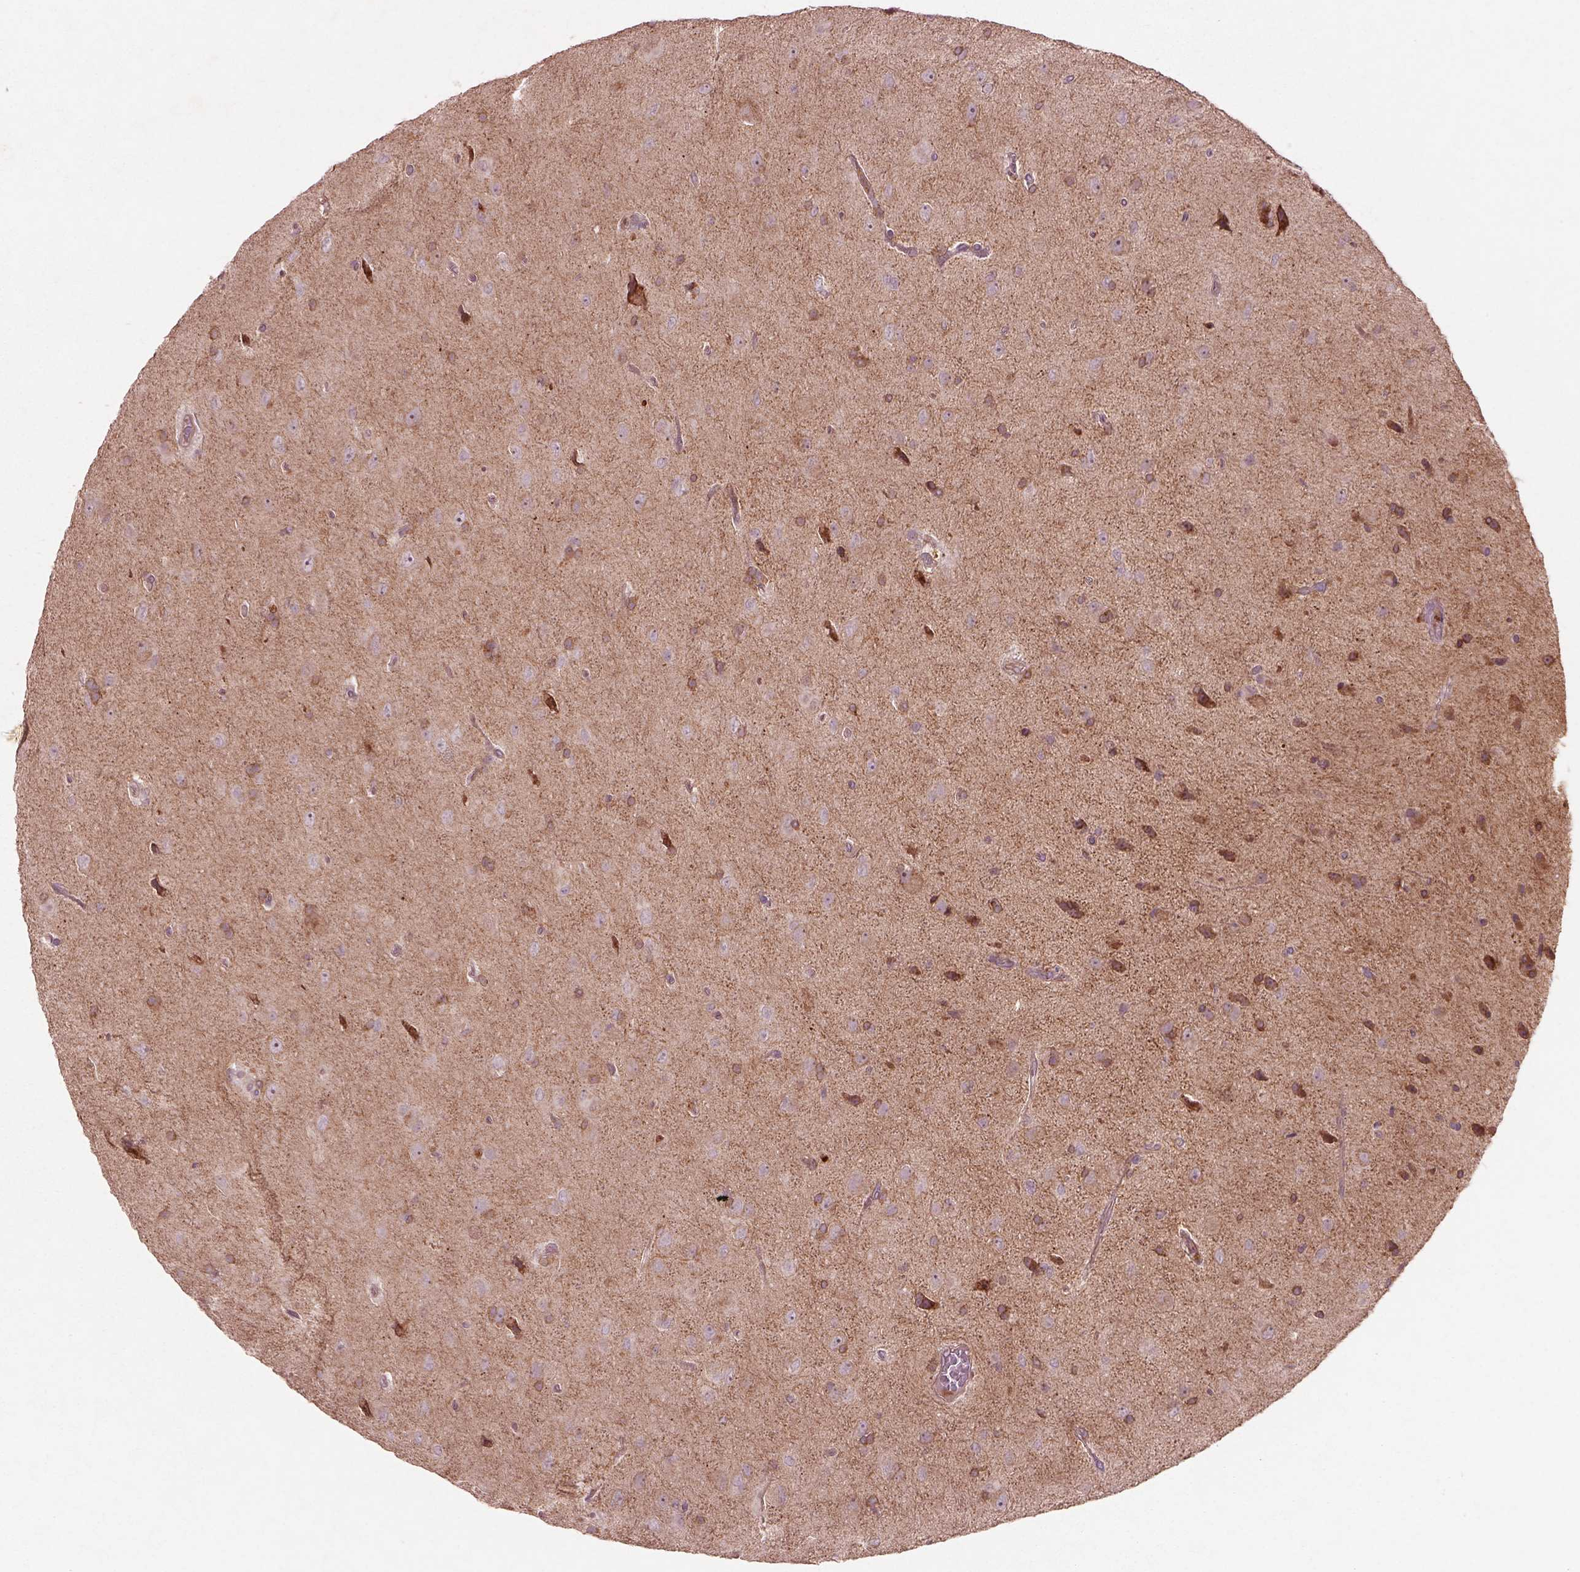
{"staining": {"intensity": "weak", "quantity": "25%-75%", "location": "cytoplasmic/membranous"}, "tissue": "glioma", "cell_type": "Tumor cells", "image_type": "cancer", "snomed": [{"axis": "morphology", "description": "Glioma, malignant, Low grade"}, {"axis": "topography", "description": "Brain"}], "caption": "Immunohistochemical staining of human glioma reveals low levels of weak cytoplasmic/membranous expression in approximately 25%-75% of tumor cells. (DAB (3,3'-diaminobenzidine) IHC, brown staining for protein, blue staining for nuclei).", "gene": "SLC25A5", "patient": {"sex": "male", "age": 58}}